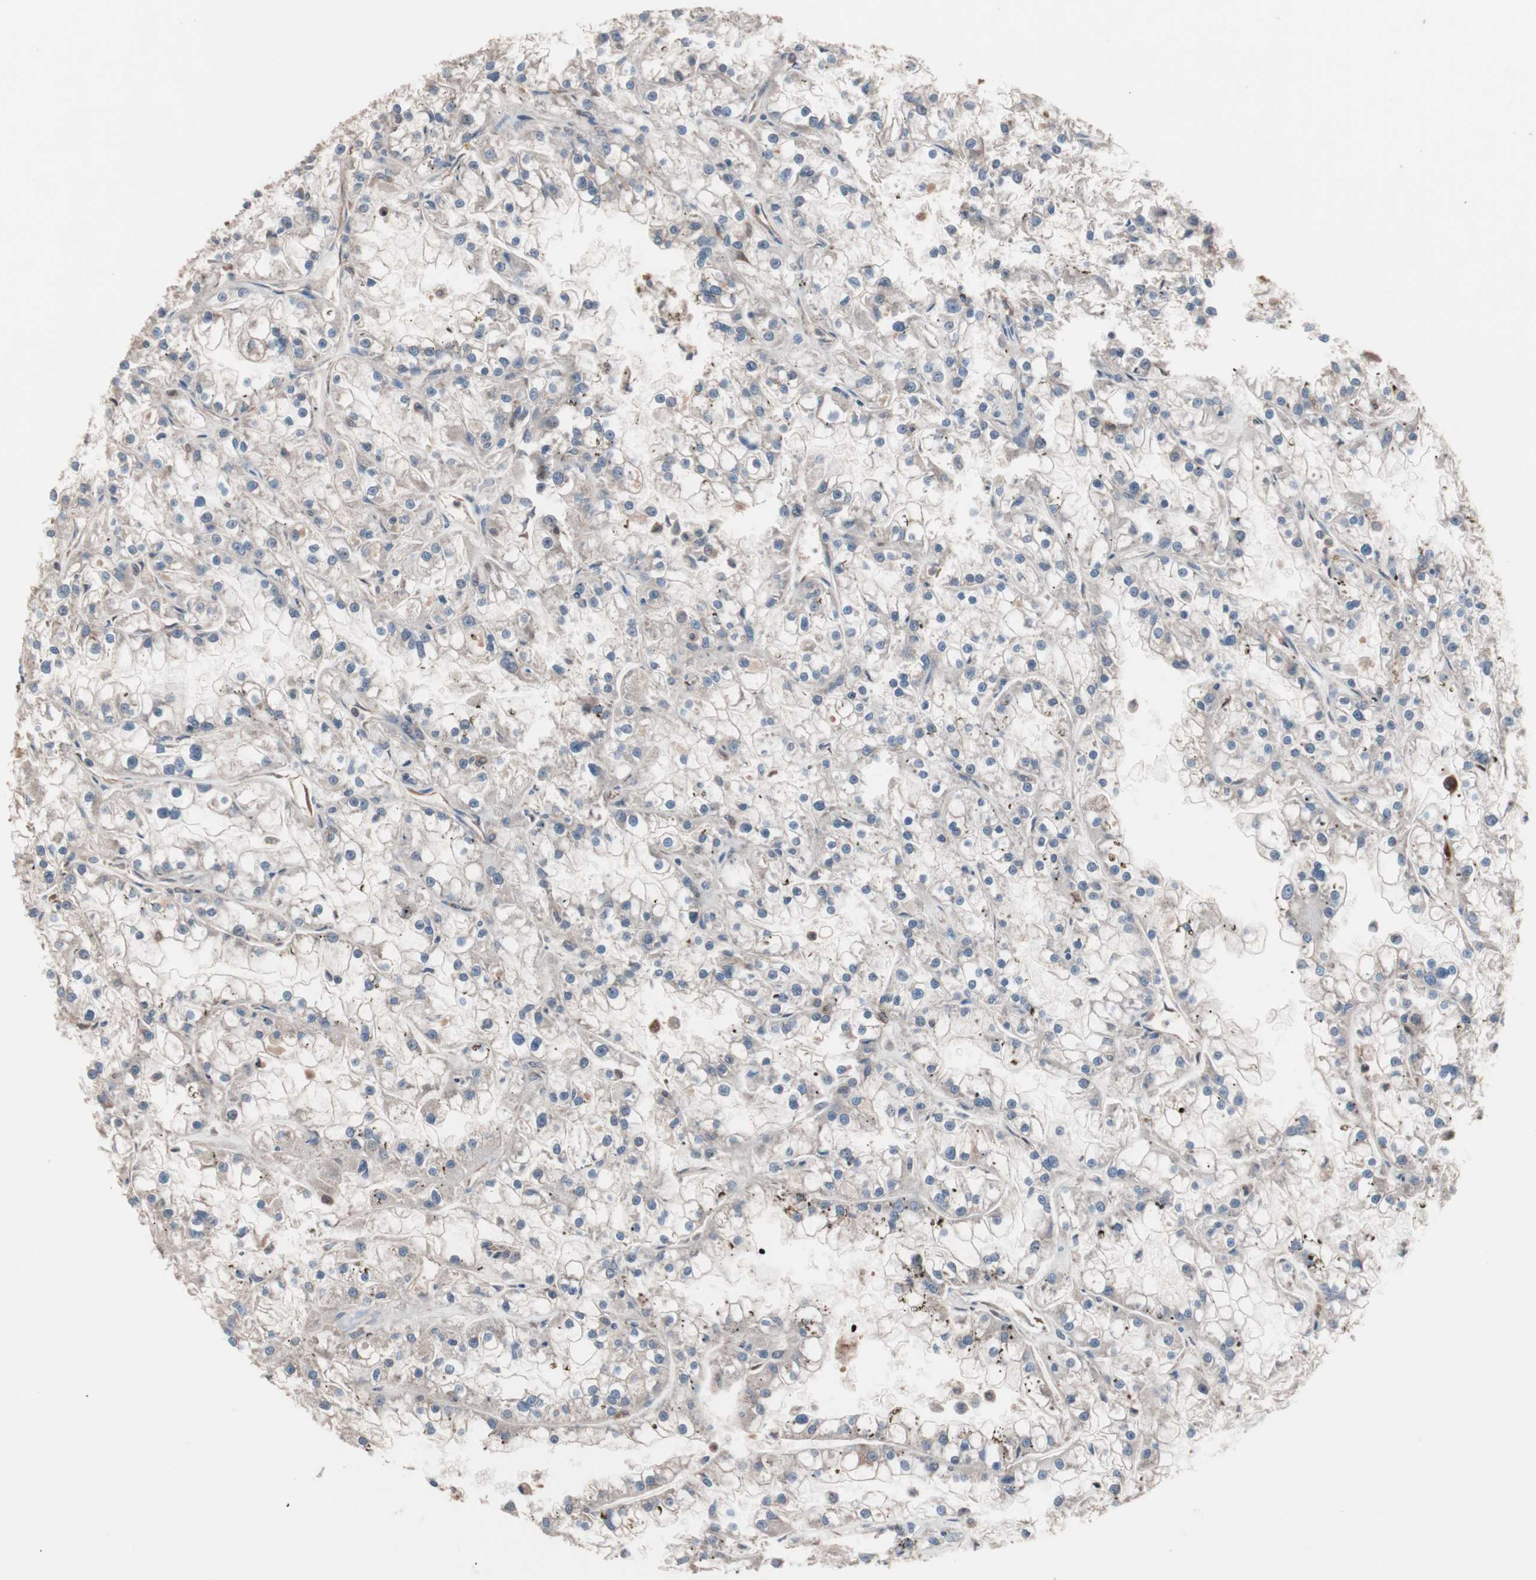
{"staining": {"intensity": "weak", "quantity": "25%-75%", "location": "cytoplasmic/membranous"}, "tissue": "renal cancer", "cell_type": "Tumor cells", "image_type": "cancer", "snomed": [{"axis": "morphology", "description": "Adenocarcinoma, NOS"}, {"axis": "topography", "description": "Kidney"}], "caption": "This histopathology image reveals renal cancer (adenocarcinoma) stained with IHC to label a protein in brown. The cytoplasmic/membranous of tumor cells show weak positivity for the protein. Nuclei are counter-stained blue.", "gene": "ATG7", "patient": {"sex": "female", "age": 52}}